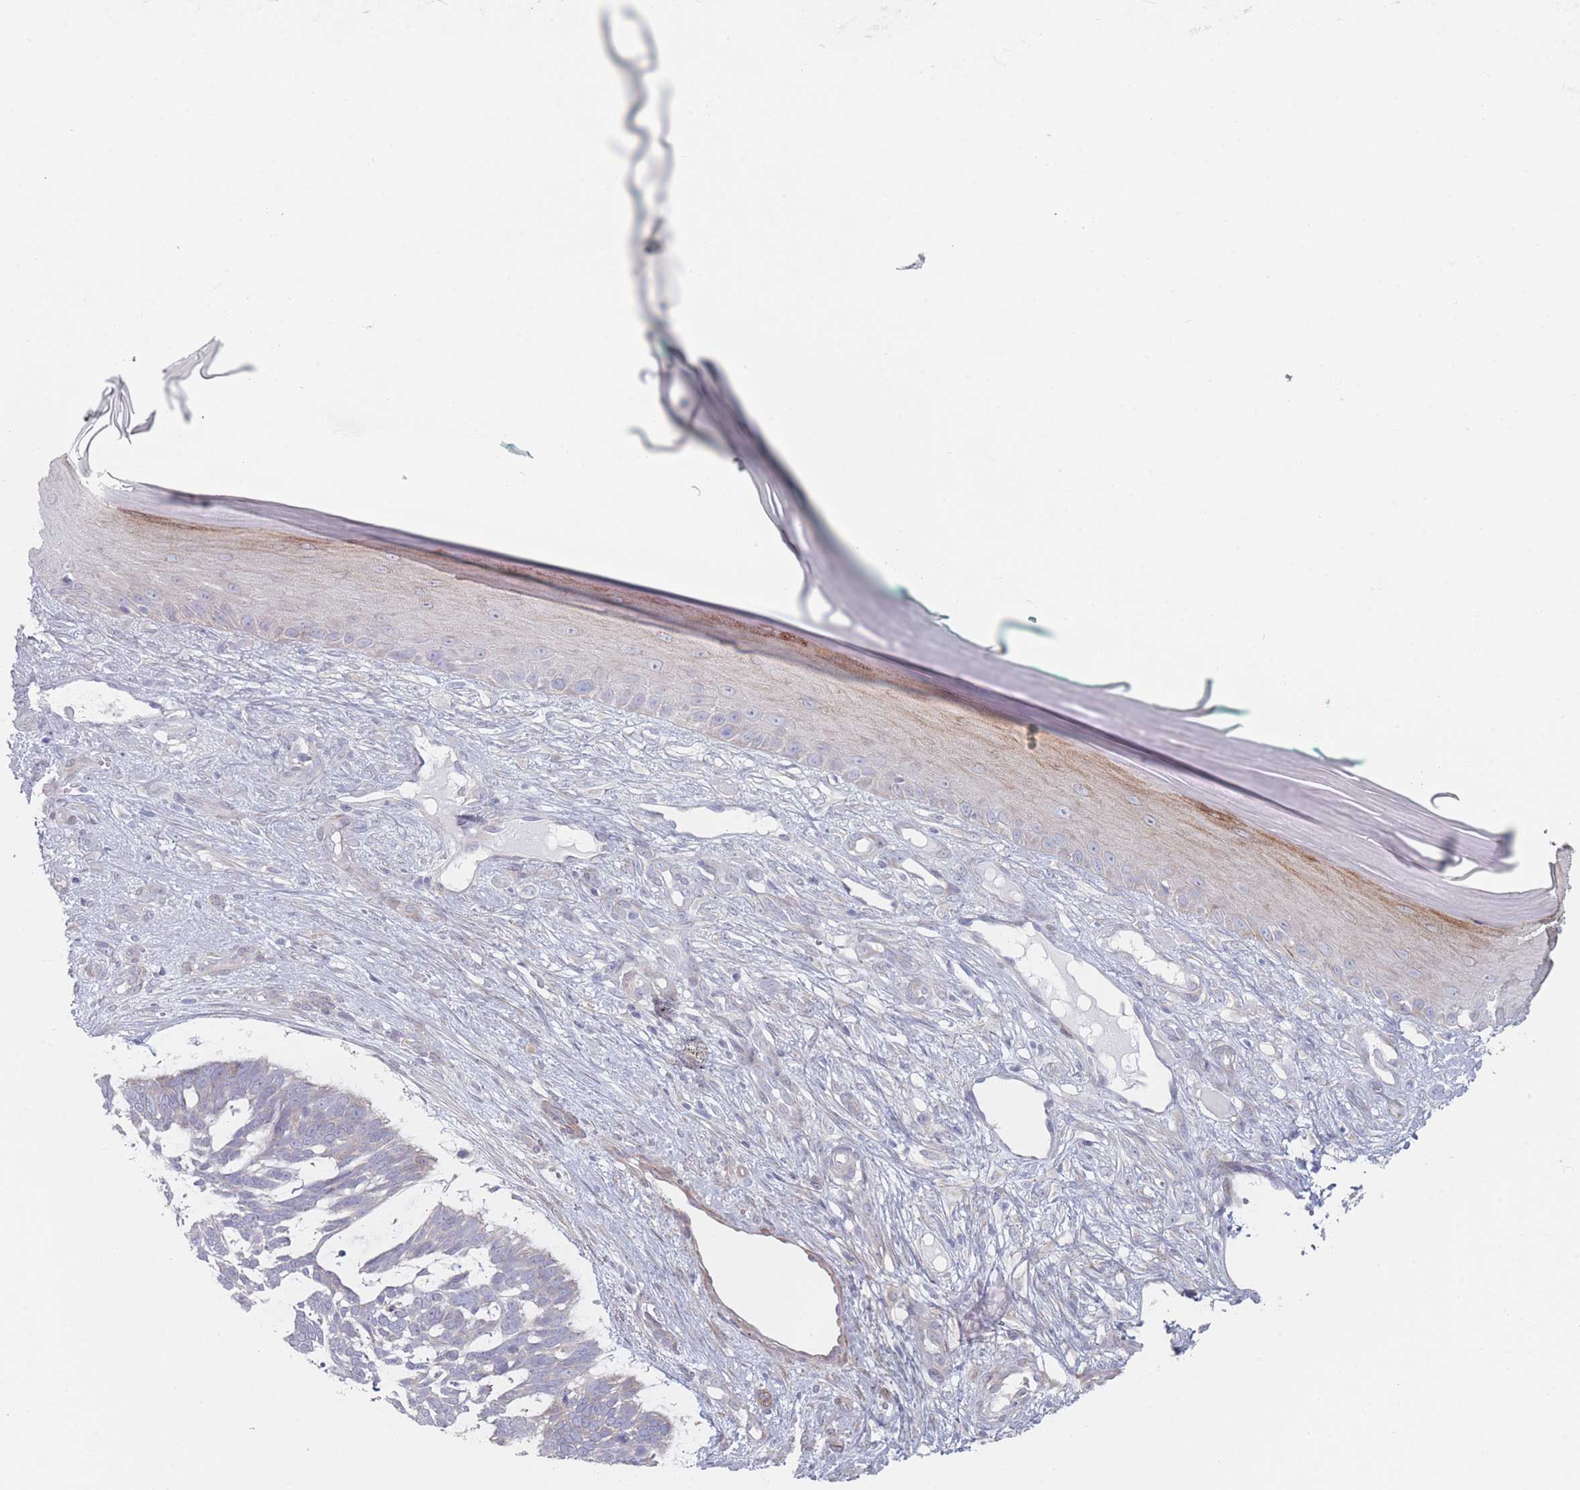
{"staining": {"intensity": "negative", "quantity": "none", "location": "none"}, "tissue": "skin cancer", "cell_type": "Tumor cells", "image_type": "cancer", "snomed": [{"axis": "morphology", "description": "Basal cell carcinoma"}, {"axis": "topography", "description": "Skin"}], "caption": "IHC histopathology image of skin basal cell carcinoma stained for a protein (brown), which demonstrates no staining in tumor cells. The staining was performed using DAB to visualize the protein expression in brown, while the nuclei were stained in blue with hematoxylin (Magnification: 20x).", "gene": "RNF4", "patient": {"sex": "male", "age": 88}}